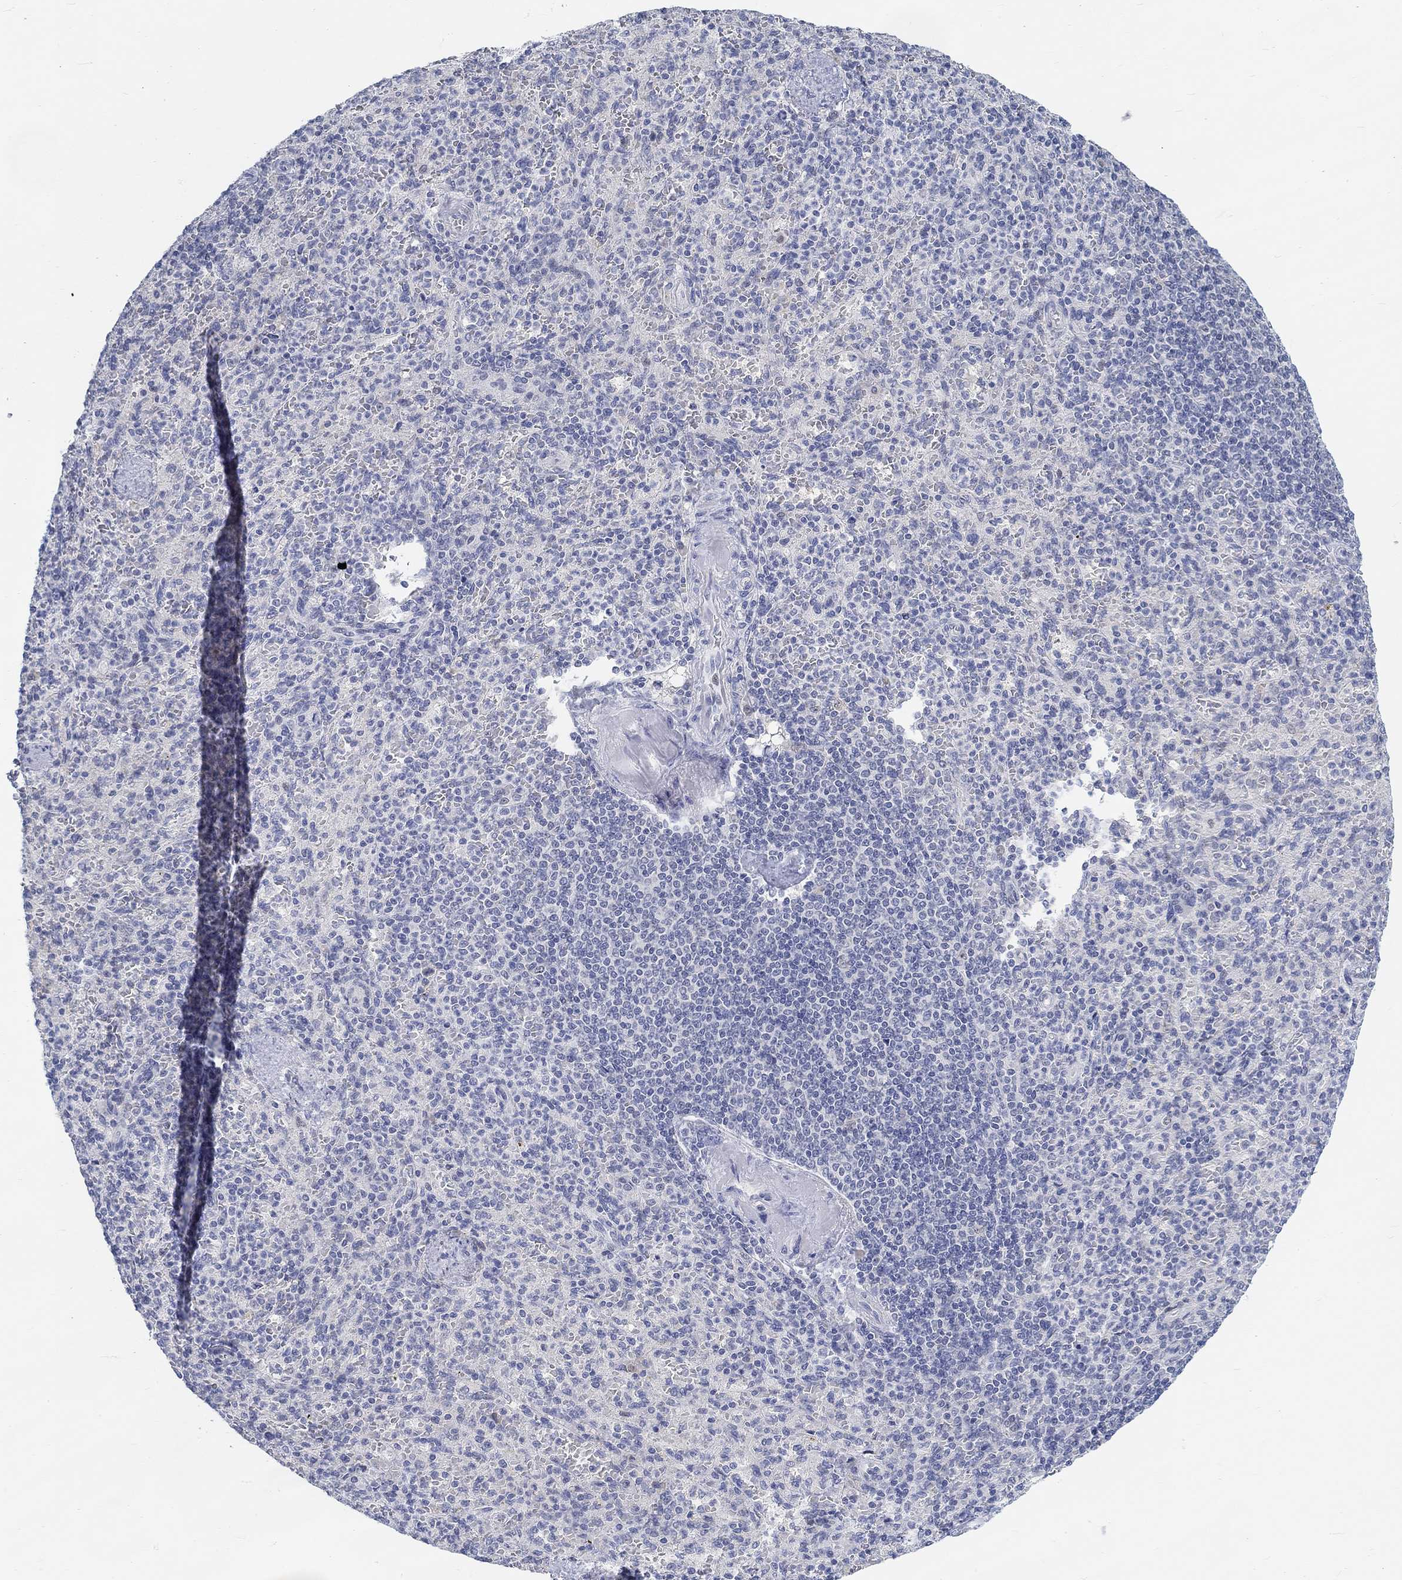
{"staining": {"intensity": "negative", "quantity": "none", "location": "none"}, "tissue": "spleen", "cell_type": "Cells in red pulp", "image_type": "normal", "snomed": [{"axis": "morphology", "description": "Normal tissue, NOS"}, {"axis": "topography", "description": "Spleen"}], "caption": "This is a micrograph of immunohistochemistry (IHC) staining of benign spleen, which shows no positivity in cells in red pulp.", "gene": "SNTG2", "patient": {"sex": "female", "age": 74}}